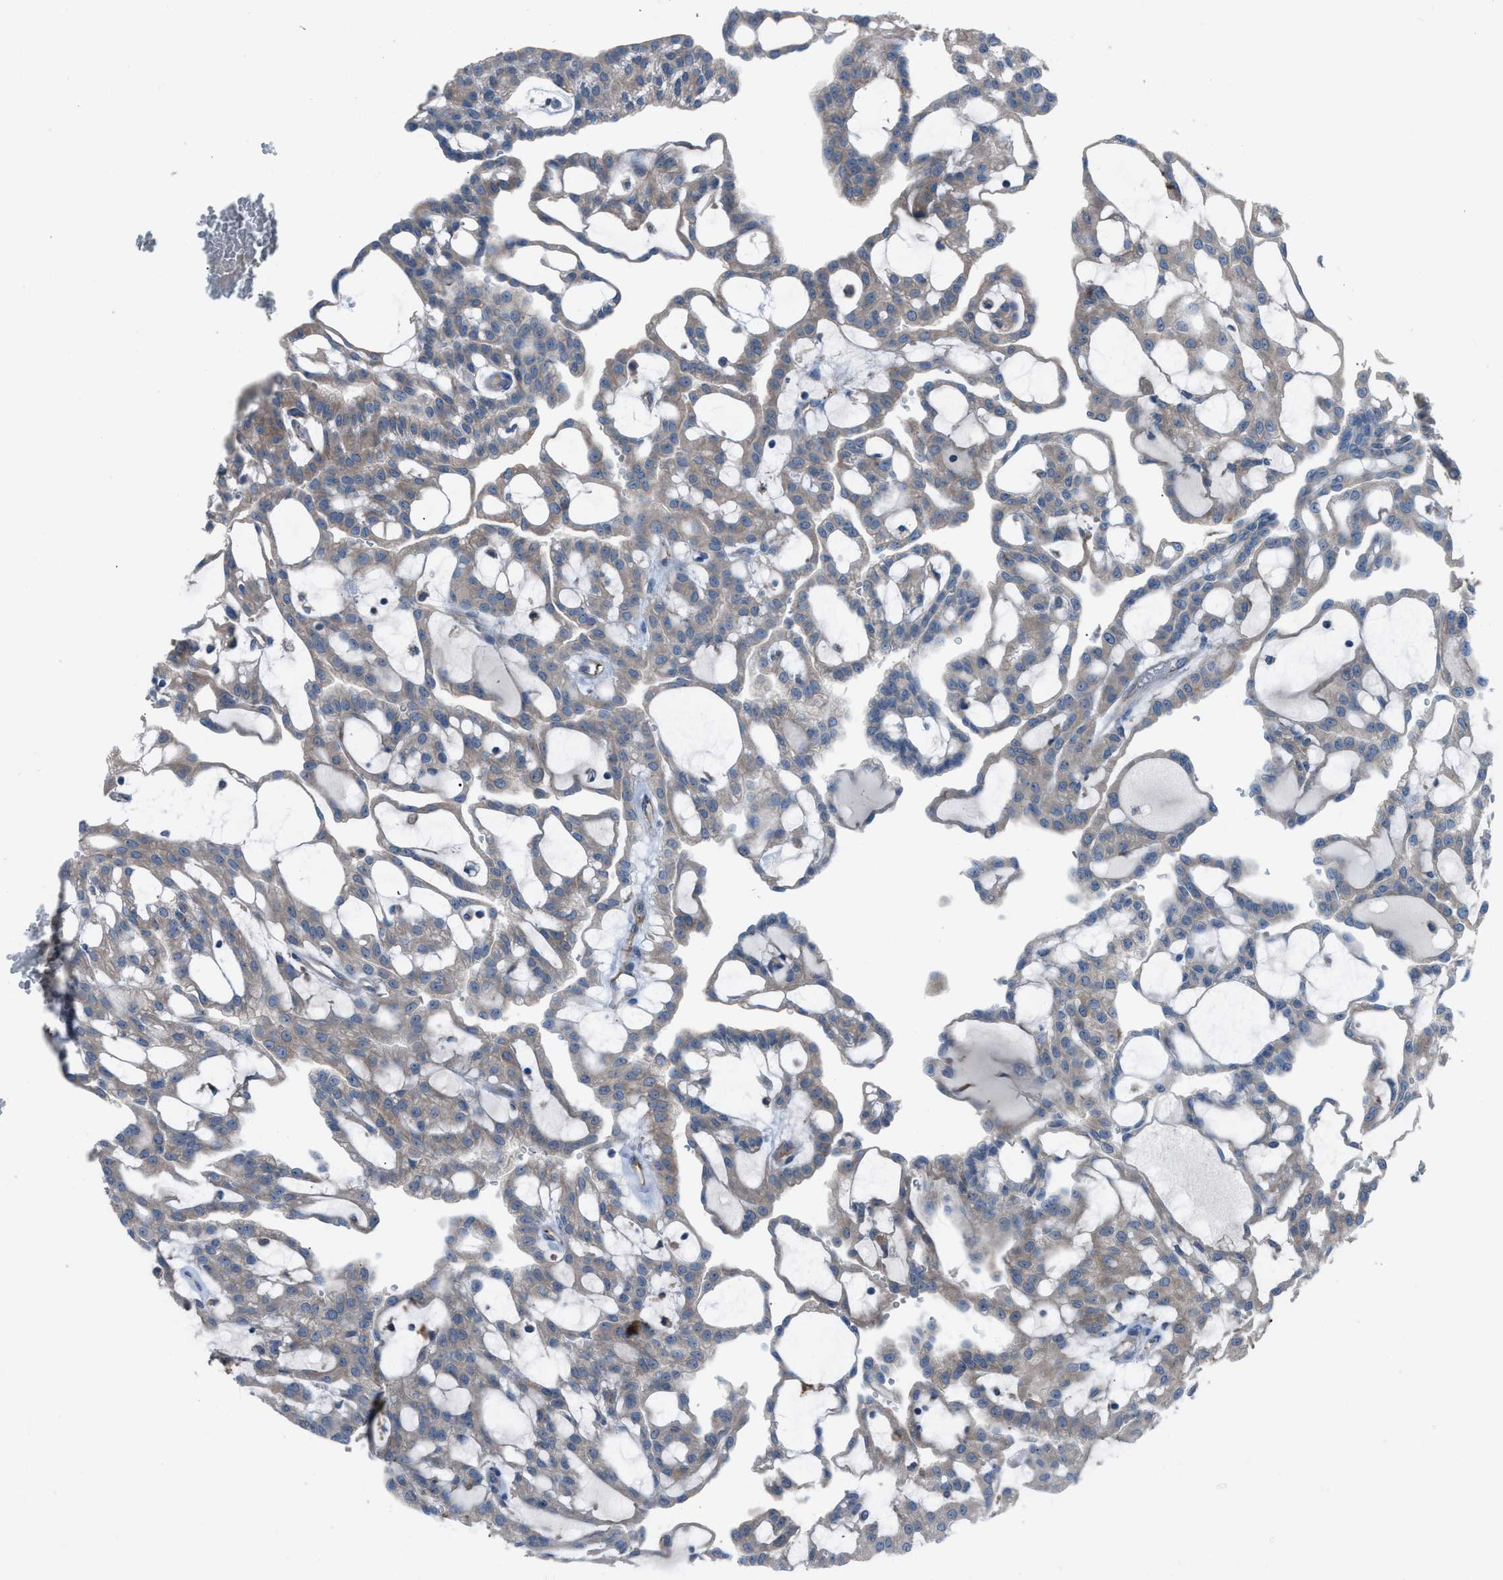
{"staining": {"intensity": "weak", "quantity": "25%-75%", "location": "cytoplasmic/membranous"}, "tissue": "renal cancer", "cell_type": "Tumor cells", "image_type": "cancer", "snomed": [{"axis": "morphology", "description": "Adenocarcinoma, NOS"}, {"axis": "topography", "description": "Kidney"}], "caption": "Protein expression analysis of human adenocarcinoma (renal) reveals weak cytoplasmic/membranous staining in approximately 25%-75% of tumor cells.", "gene": "HEG1", "patient": {"sex": "male", "age": 63}}